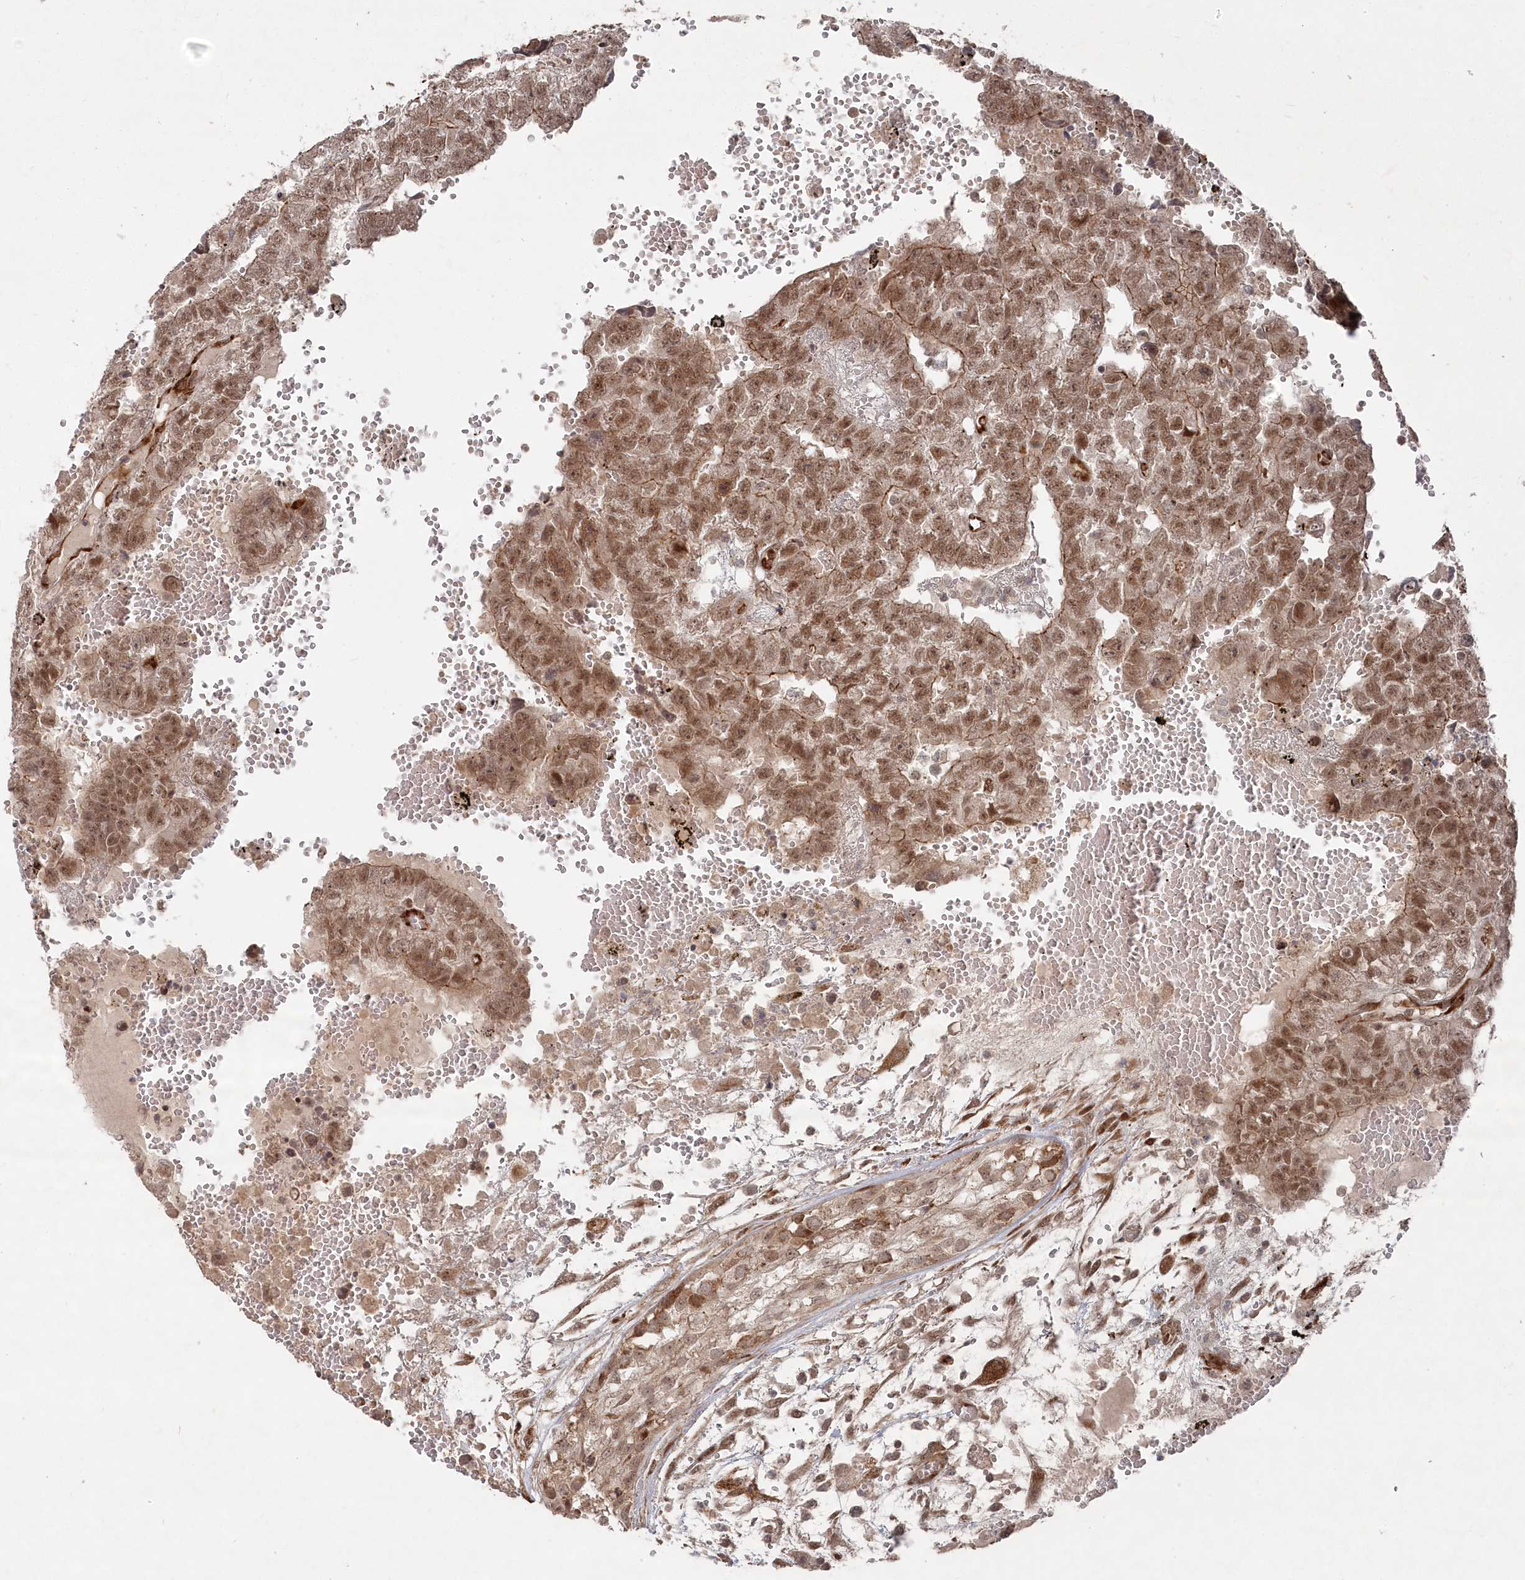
{"staining": {"intensity": "moderate", "quantity": ">75%", "location": "cytoplasmic/membranous,nuclear"}, "tissue": "testis cancer", "cell_type": "Tumor cells", "image_type": "cancer", "snomed": [{"axis": "morphology", "description": "Carcinoma, Embryonal, NOS"}, {"axis": "topography", "description": "Testis"}], "caption": "IHC image of testis cancer stained for a protein (brown), which demonstrates medium levels of moderate cytoplasmic/membranous and nuclear positivity in about >75% of tumor cells.", "gene": "POLR3A", "patient": {"sex": "male", "age": 25}}